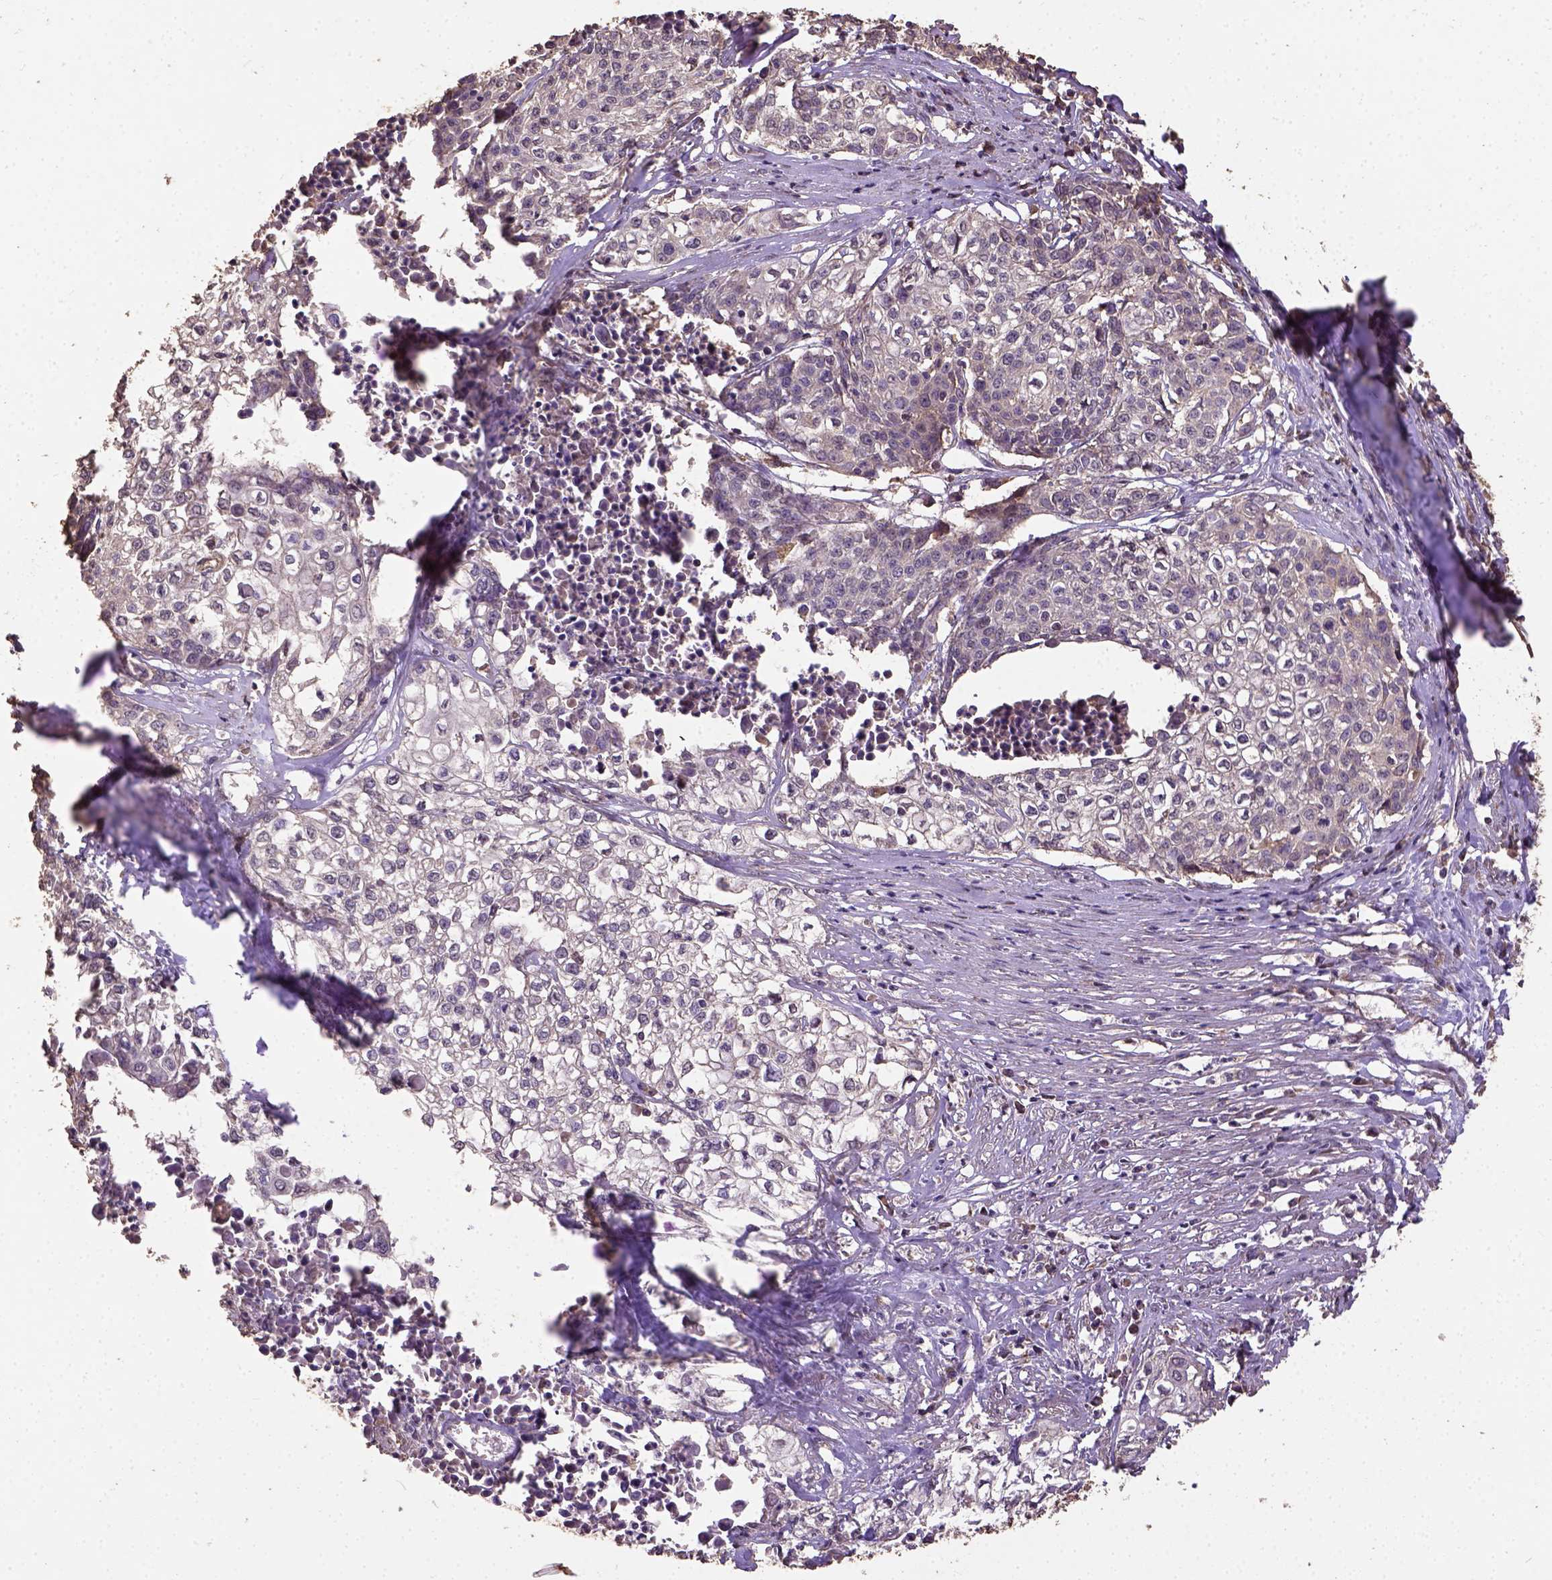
{"staining": {"intensity": "weak", "quantity": "25%-75%", "location": "cytoplasmic/membranous"}, "tissue": "cervical cancer", "cell_type": "Tumor cells", "image_type": "cancer", "snomed": [{"axis": "morphology", "description": "Squamous cell carcinoma, NOS"}, {"axis": "topography", "description": "Cervix"}], "caption": "Squamous cell carcinoma (cervical) was stained to show a protein in brown. There is low levels of weak cytoplasmic/membranous expression in about 25%-75% of tumor cells. (DAB (3,3'-diaminobenzidine) IHC with brightfield microscopy, high magnification).", "gene": "ATP1B3", "patient": {"sex": "female", "age": 39}}